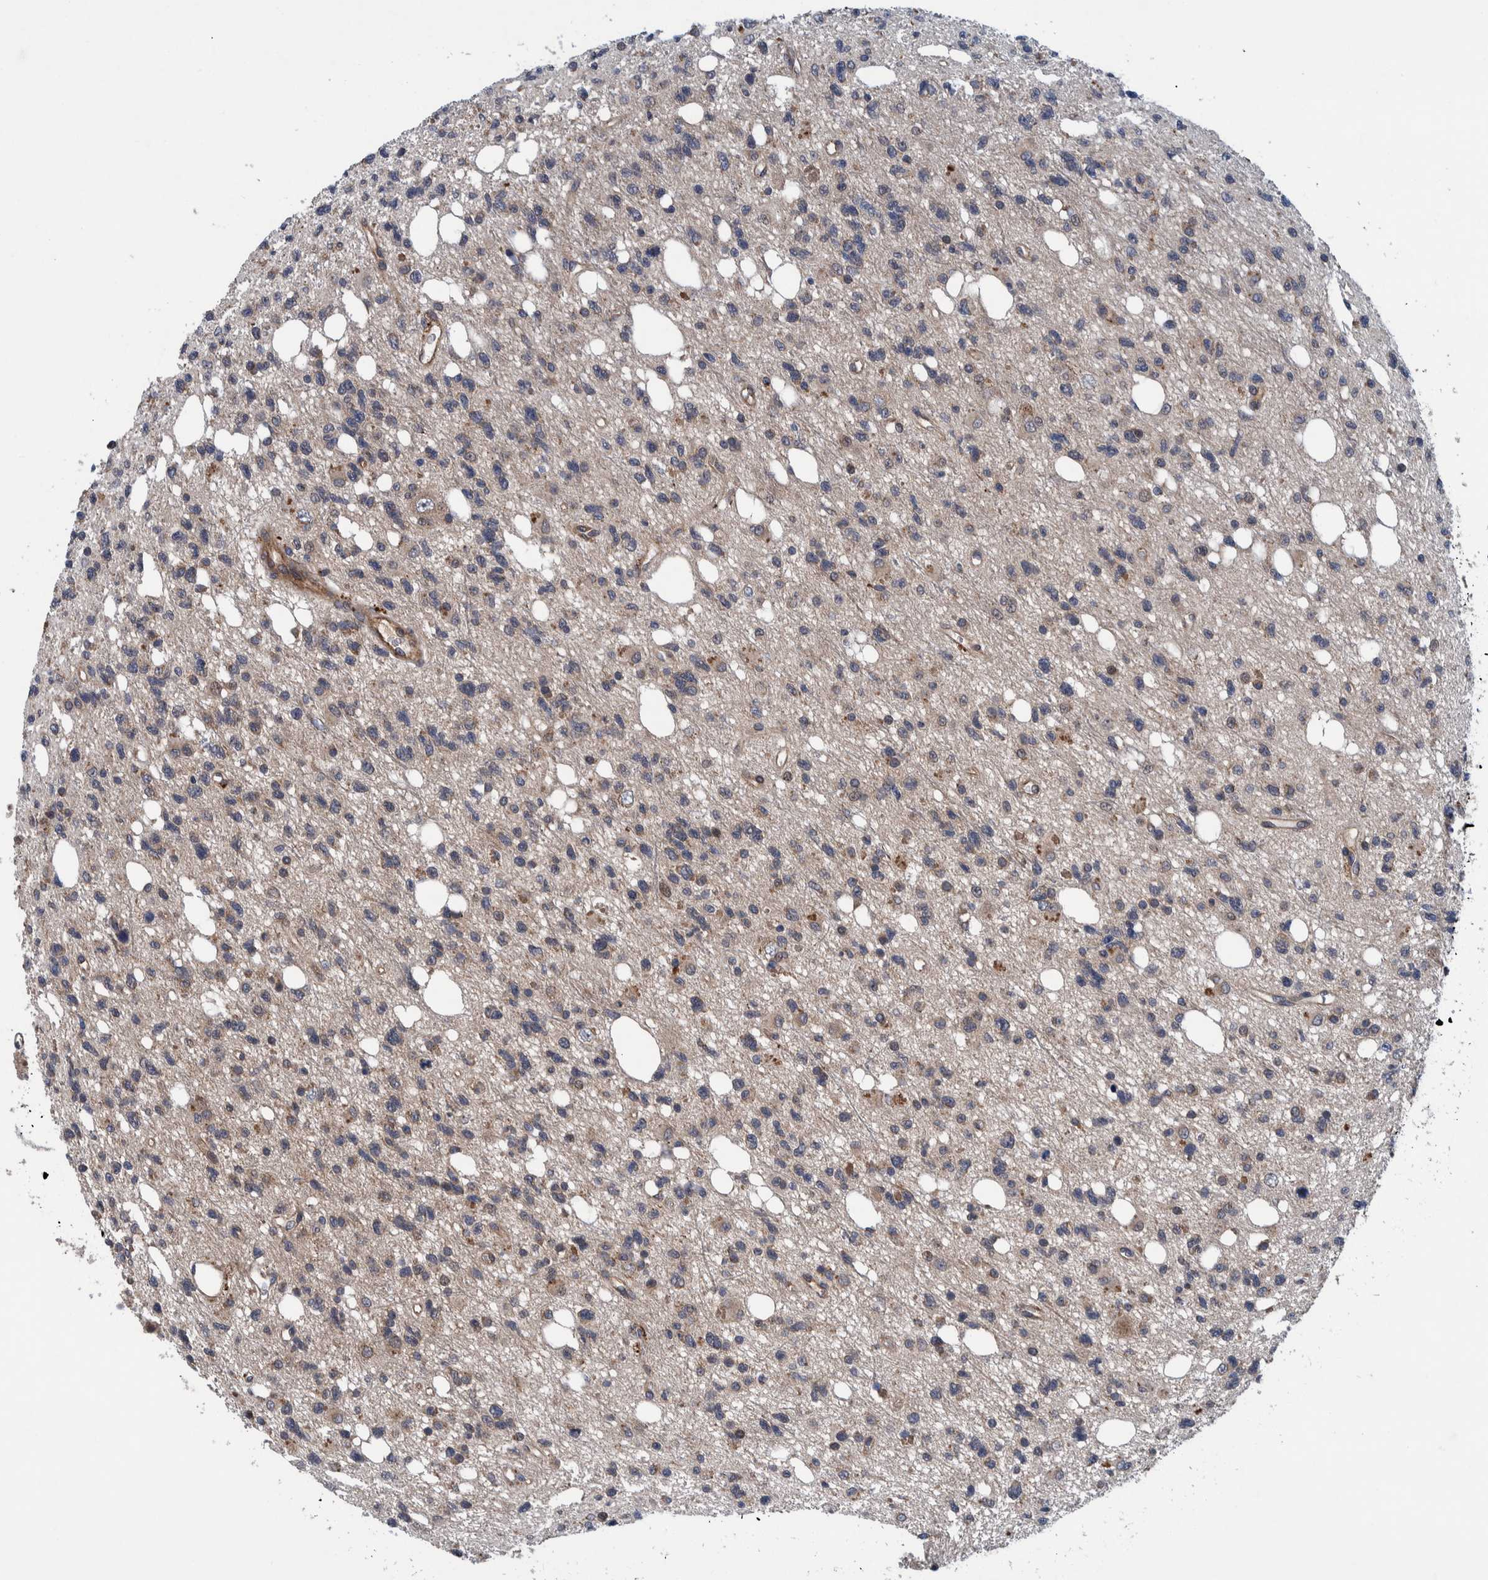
{"staining": {"intensity": "weak", "quantity": "<25%", "location": "cytoplasmic/membranous"}, "tissue": "glioma", "cell_type": "Tumor cells", "image_type": "cancer", "snomed": [{"axis": "morphology", "description": "Glioma, malignant, High grade"}, {"axis": "topography", "description": "Brain"}], "caption": "Immunohistochemical staining of human malignant glioma (high-grade) exhibits no significant expression in tumor cells.", "gene": "ITIH3", "patient": {"sex": "female", "age": 62}}